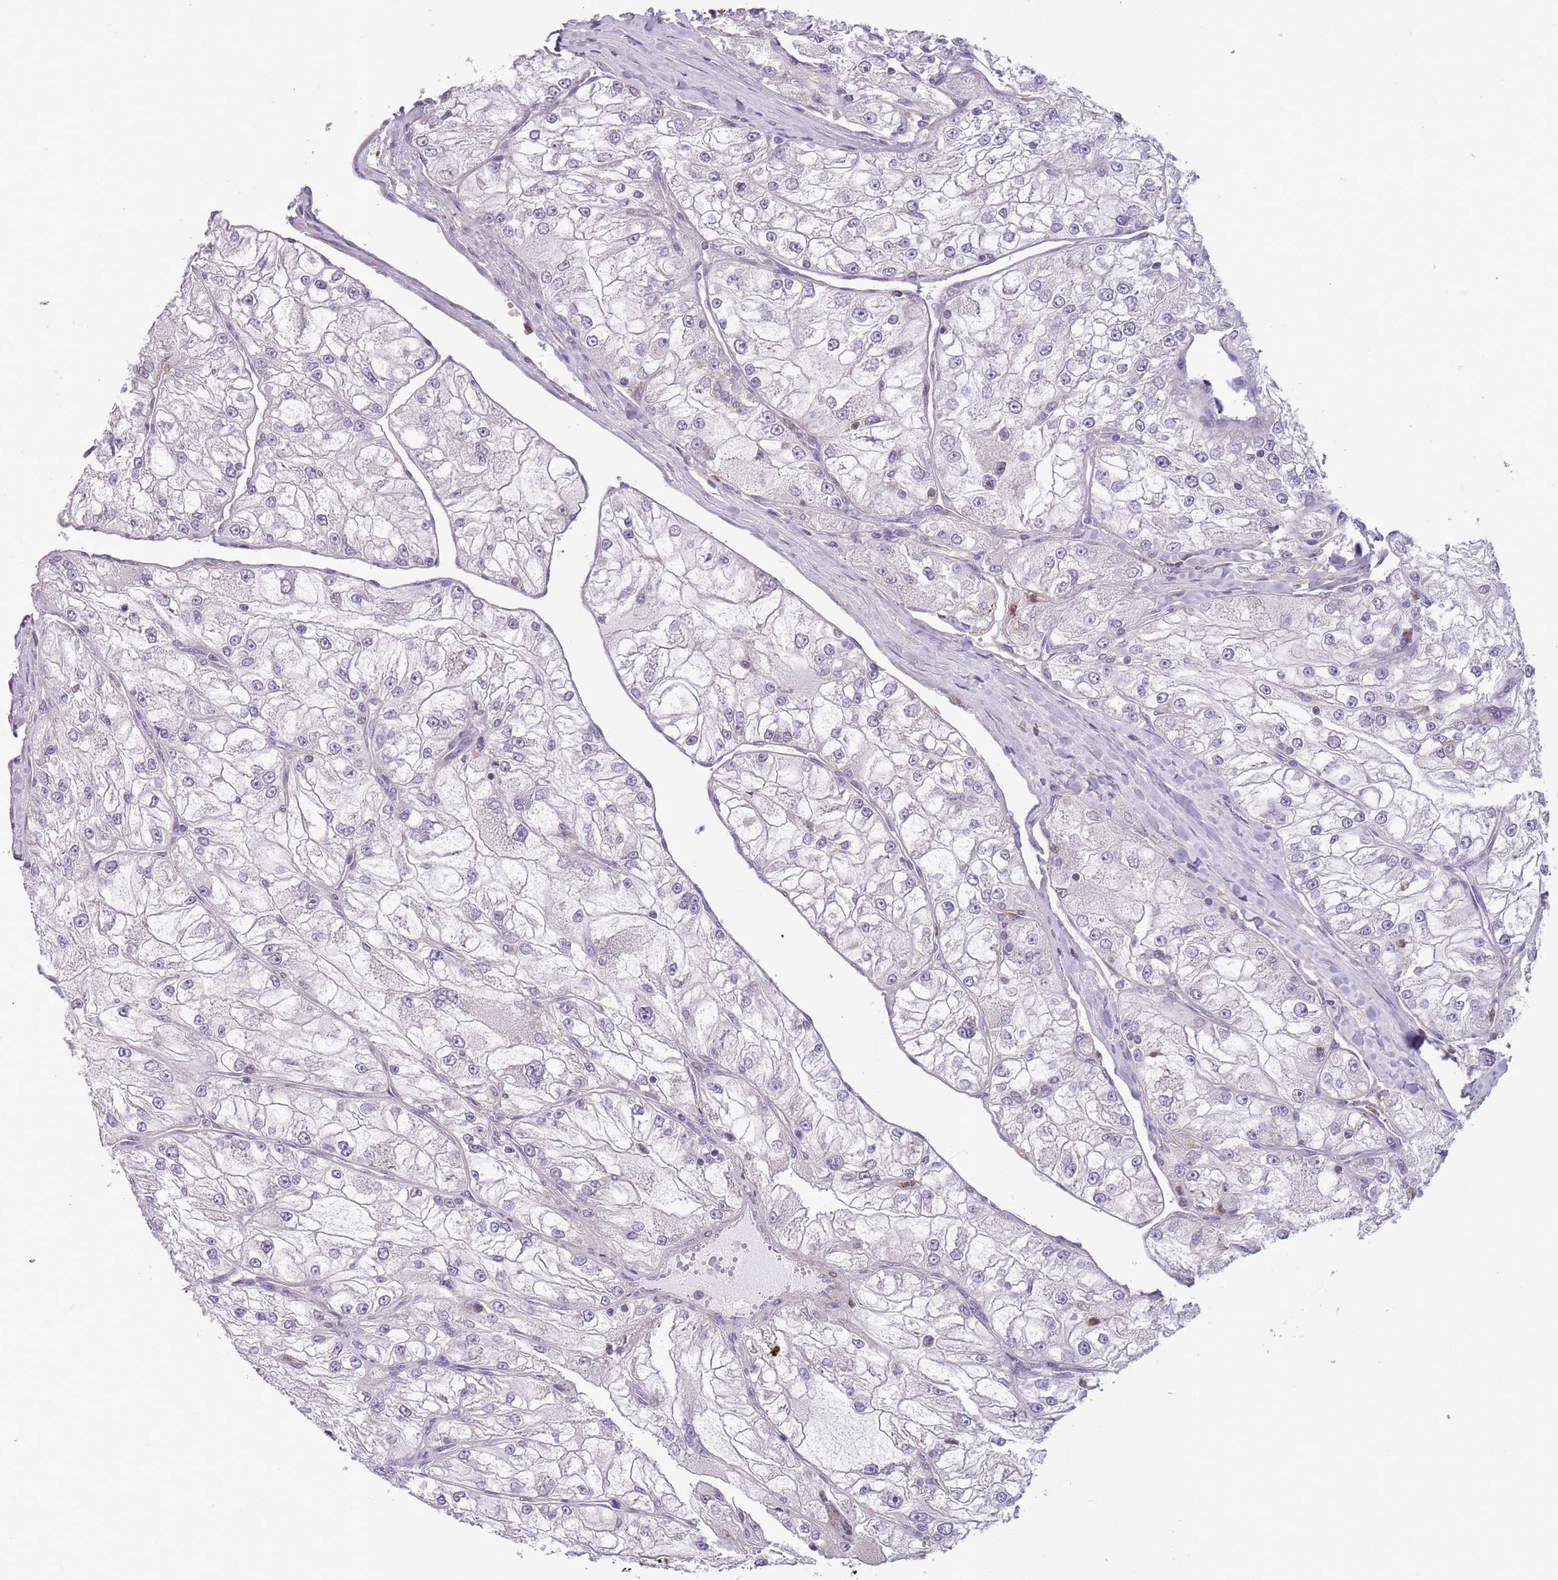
{"staining": {"intensity": "negative", "quantity": "none", "location": "none"}, "tissue": "renal cancer", "cell_type": "Tumor cells", "image_type": "cancer", "snomed": [{"axis": "morphology", "description": "Adenocarcinoma, NOS"}, {"axis": "topography", "description": "Kidney"}], "caption": "IHC image of neoplastic tissue: renal adenocarcinoma stained with DAB reveals no significant protein positivity in tumor cells. (Brightfield microscopy of DAB (3,3'-diaminobenzidine) IHC at high magnification).", "gene": "JAML", "patient": {"sex": "female", "age": 72}}